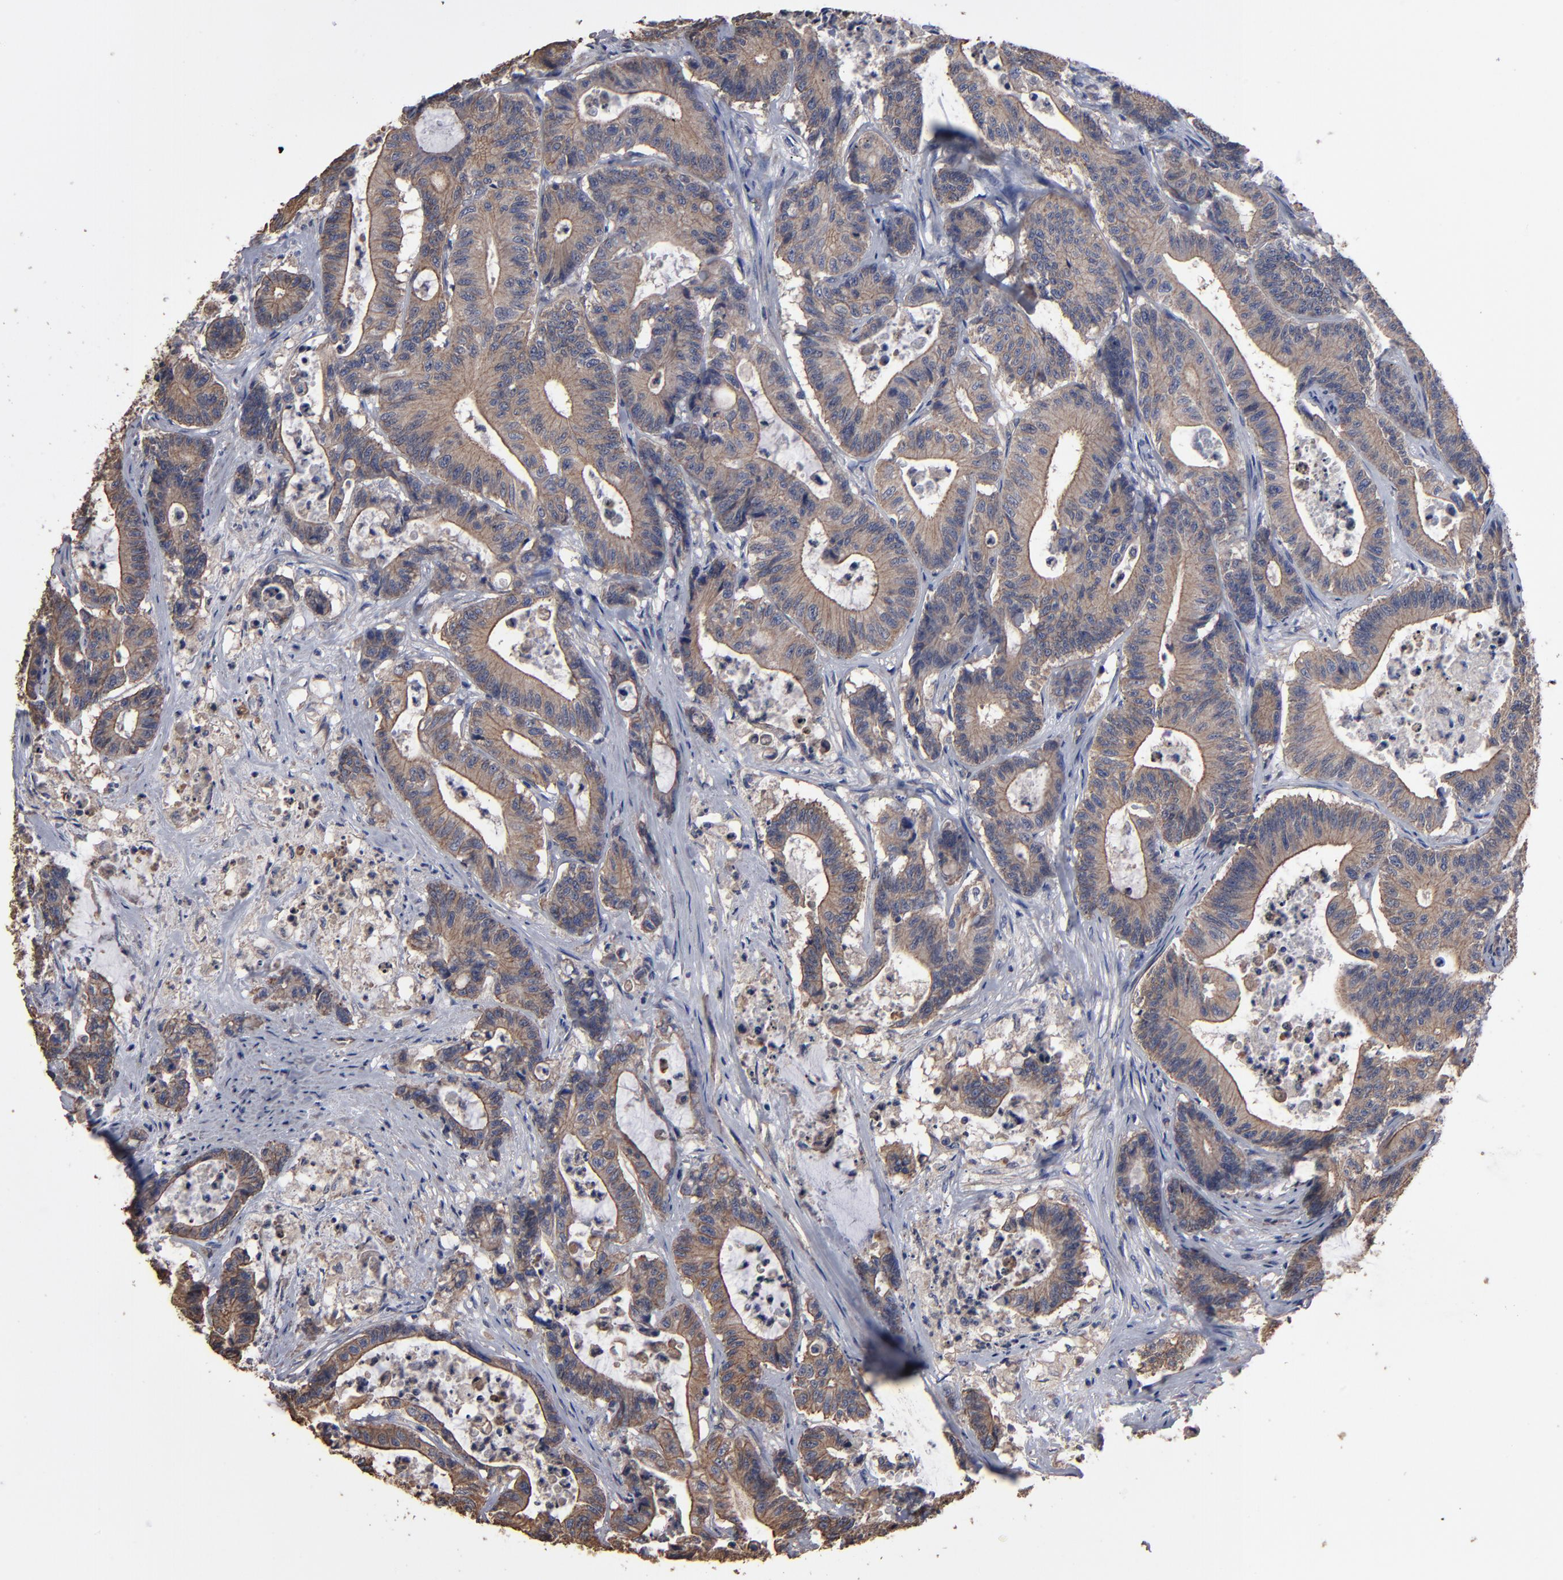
{"staining": {"intensity": "weak", "quantity": ">75%", "location": "cytoplasmic/membranous"}, "tissue": "colorectal cancer", "cell_type": "Tumor cells", "image_type": "cancer", "snomed": [{"axis": "morphology", "description": "Adenocarcinoma, NOS"}, {"axis": "topography", "description": "Colon"}], "caption": "Colorectal cancer (adenocarcinoma) tissue displays weak cytoplasmic/membranous expression in approximately >75% of tumor cells, visualized by immunohistochemistry.", "gene": "DMD", "patient": {"sex": "female", "age": 84}}